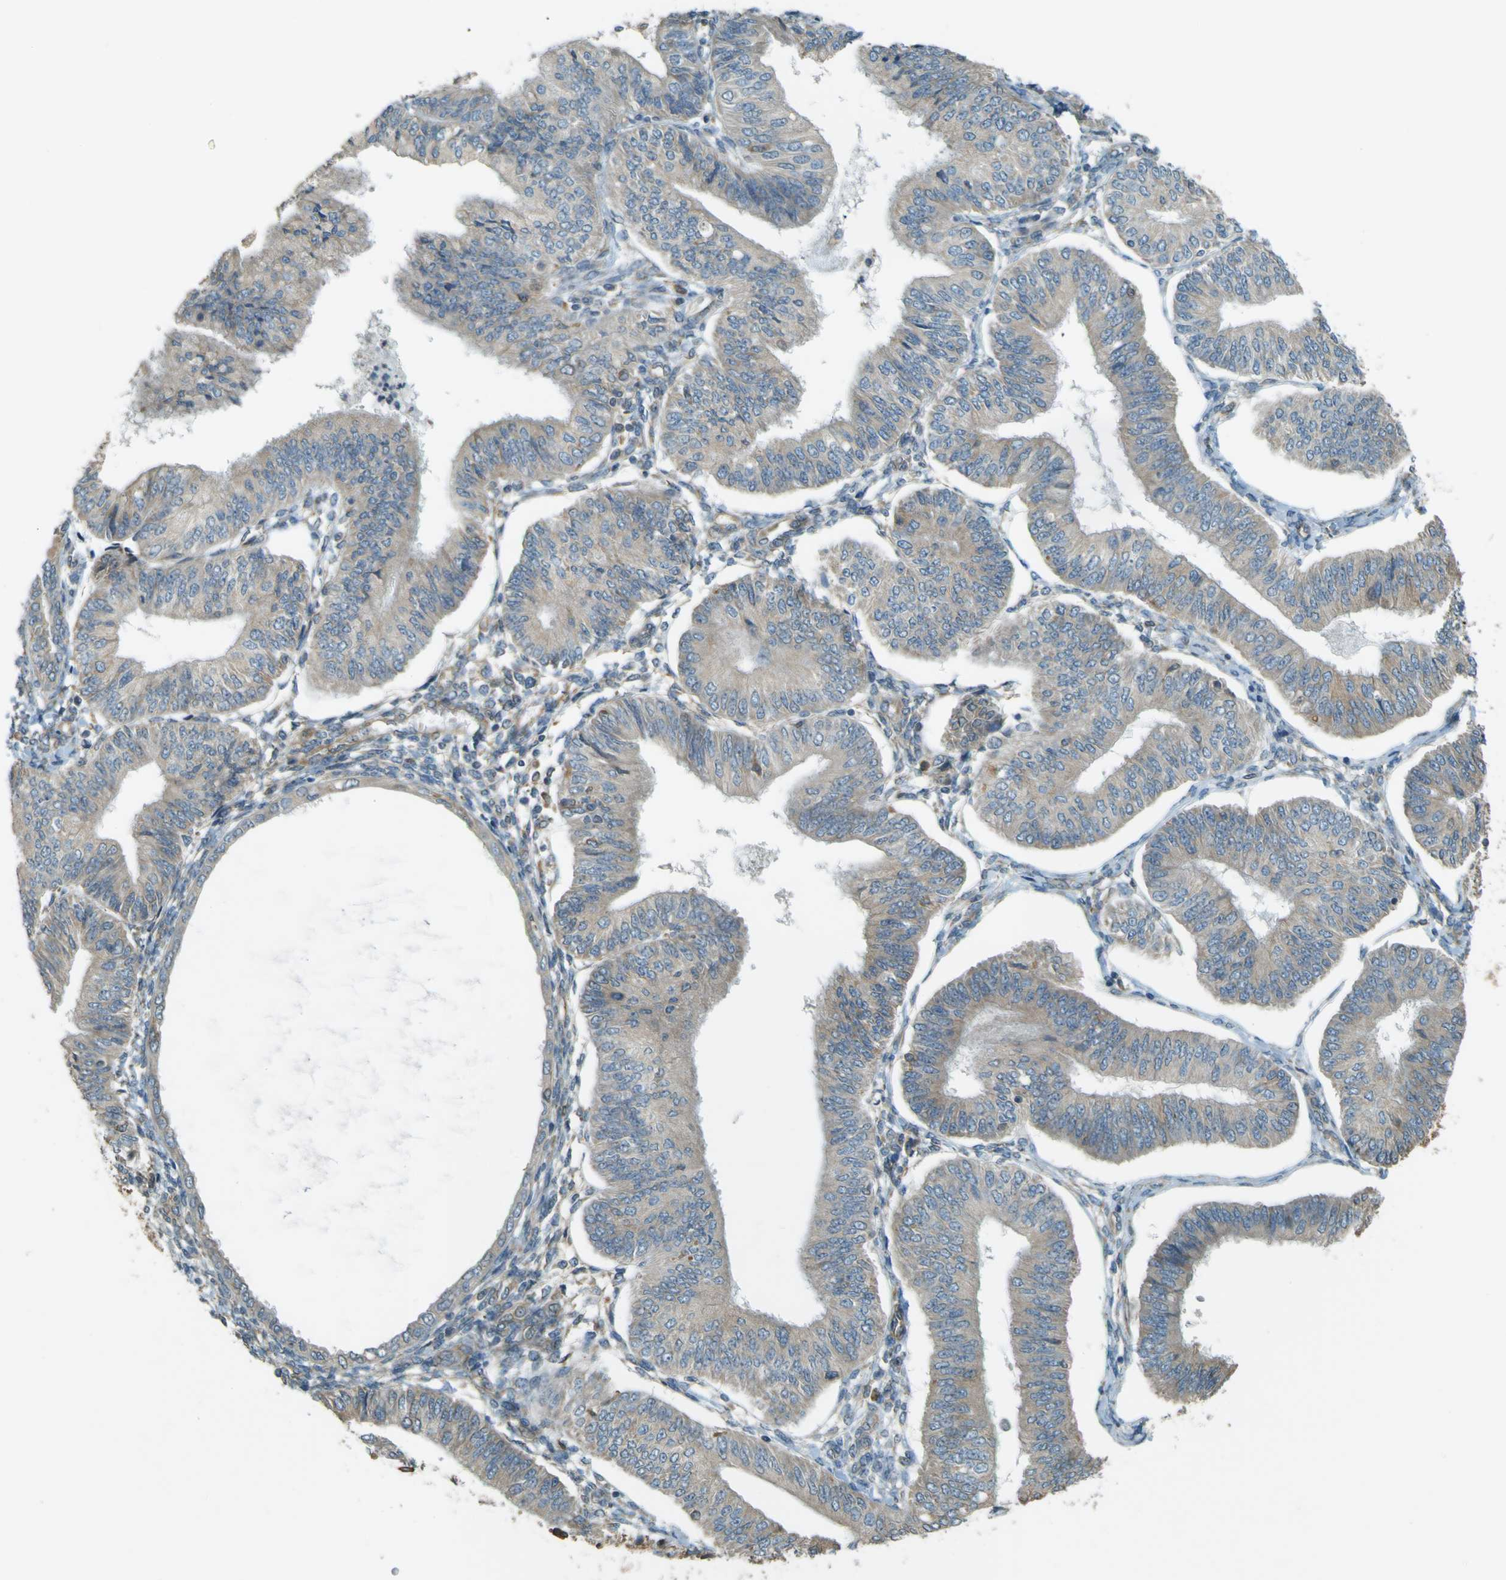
{"staining": {"intensity": "weak", "quantity": "<25%", "location": "cytoplasmic/membranous"}, "tissue": "endometrial cancer", "cell_type": "Tumor cells", "image_type": "cancer", "snomed": [{"axis": "morphology", "description": "Adenocarcinoma, NOS"}, {"axis": "topography", "description": "Endometrium"}], "caption": "The immunohistochemistry (IHC) micrograph has no significant staining in tumor cells of endometrial adenocarcinoma tissue.", "gene": "LPCAT1", "patient": {"sex": "female", "age": 58}}